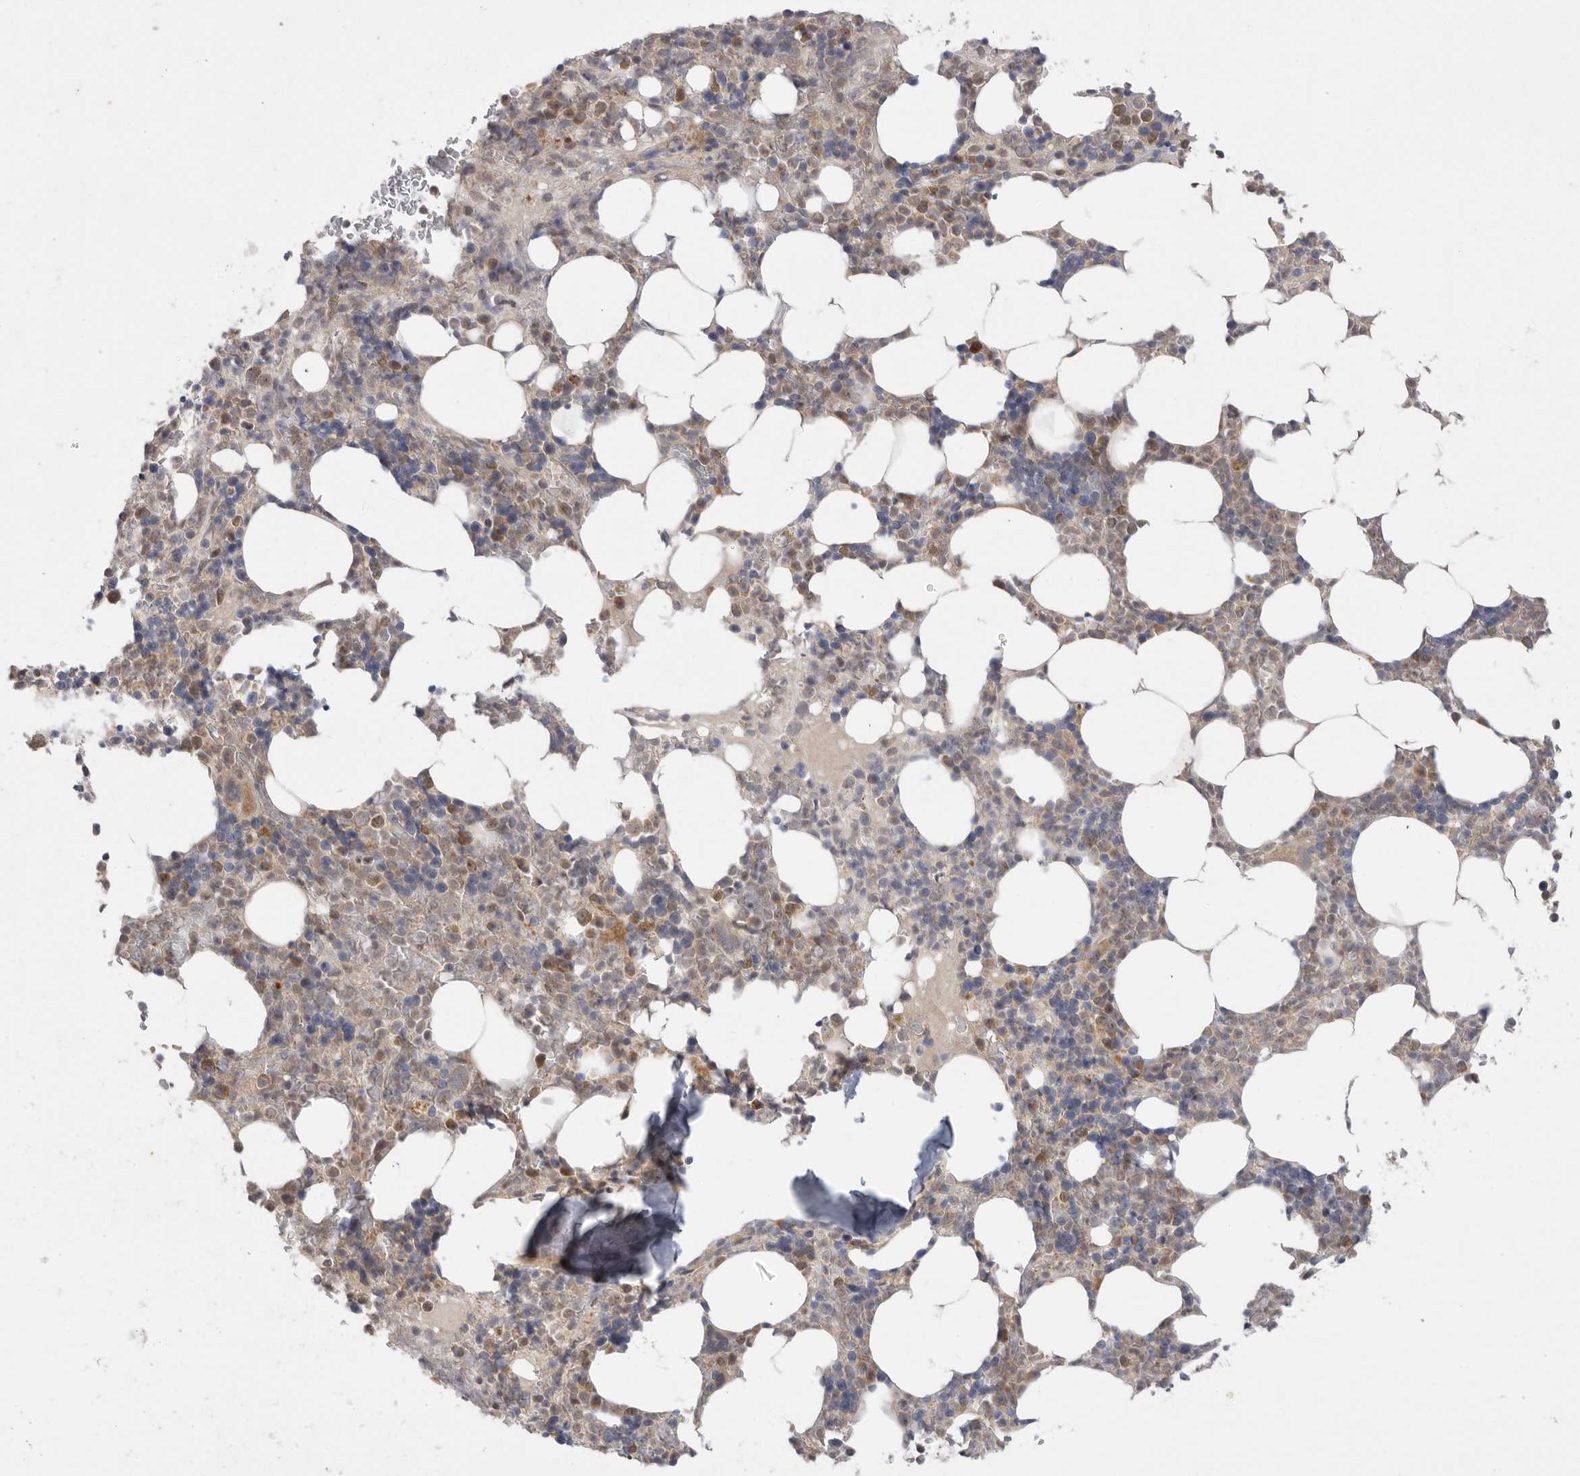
{"staining": {"intensity": "moderate", "quantity": "25%-75%", "location": "cytoplasmic/membranous"}, "tissue": "bone marrow", "cell_type": "Hematopoietic cells", "image_type": "normal", "snomed": [{"axis": "morphology", "description": "Normal tissue, NOS"}, {"axis": "topography", "description": "Bone marrow"}], "caption": "Hematopoietic cells display medium levels of moderate cytoplasmic/membranous staining in approximately 25%-75% of cells in unremarkable human bone marrow.", "gene": "PTPDC1", "patient": {"sex": "male", "age": 58}}